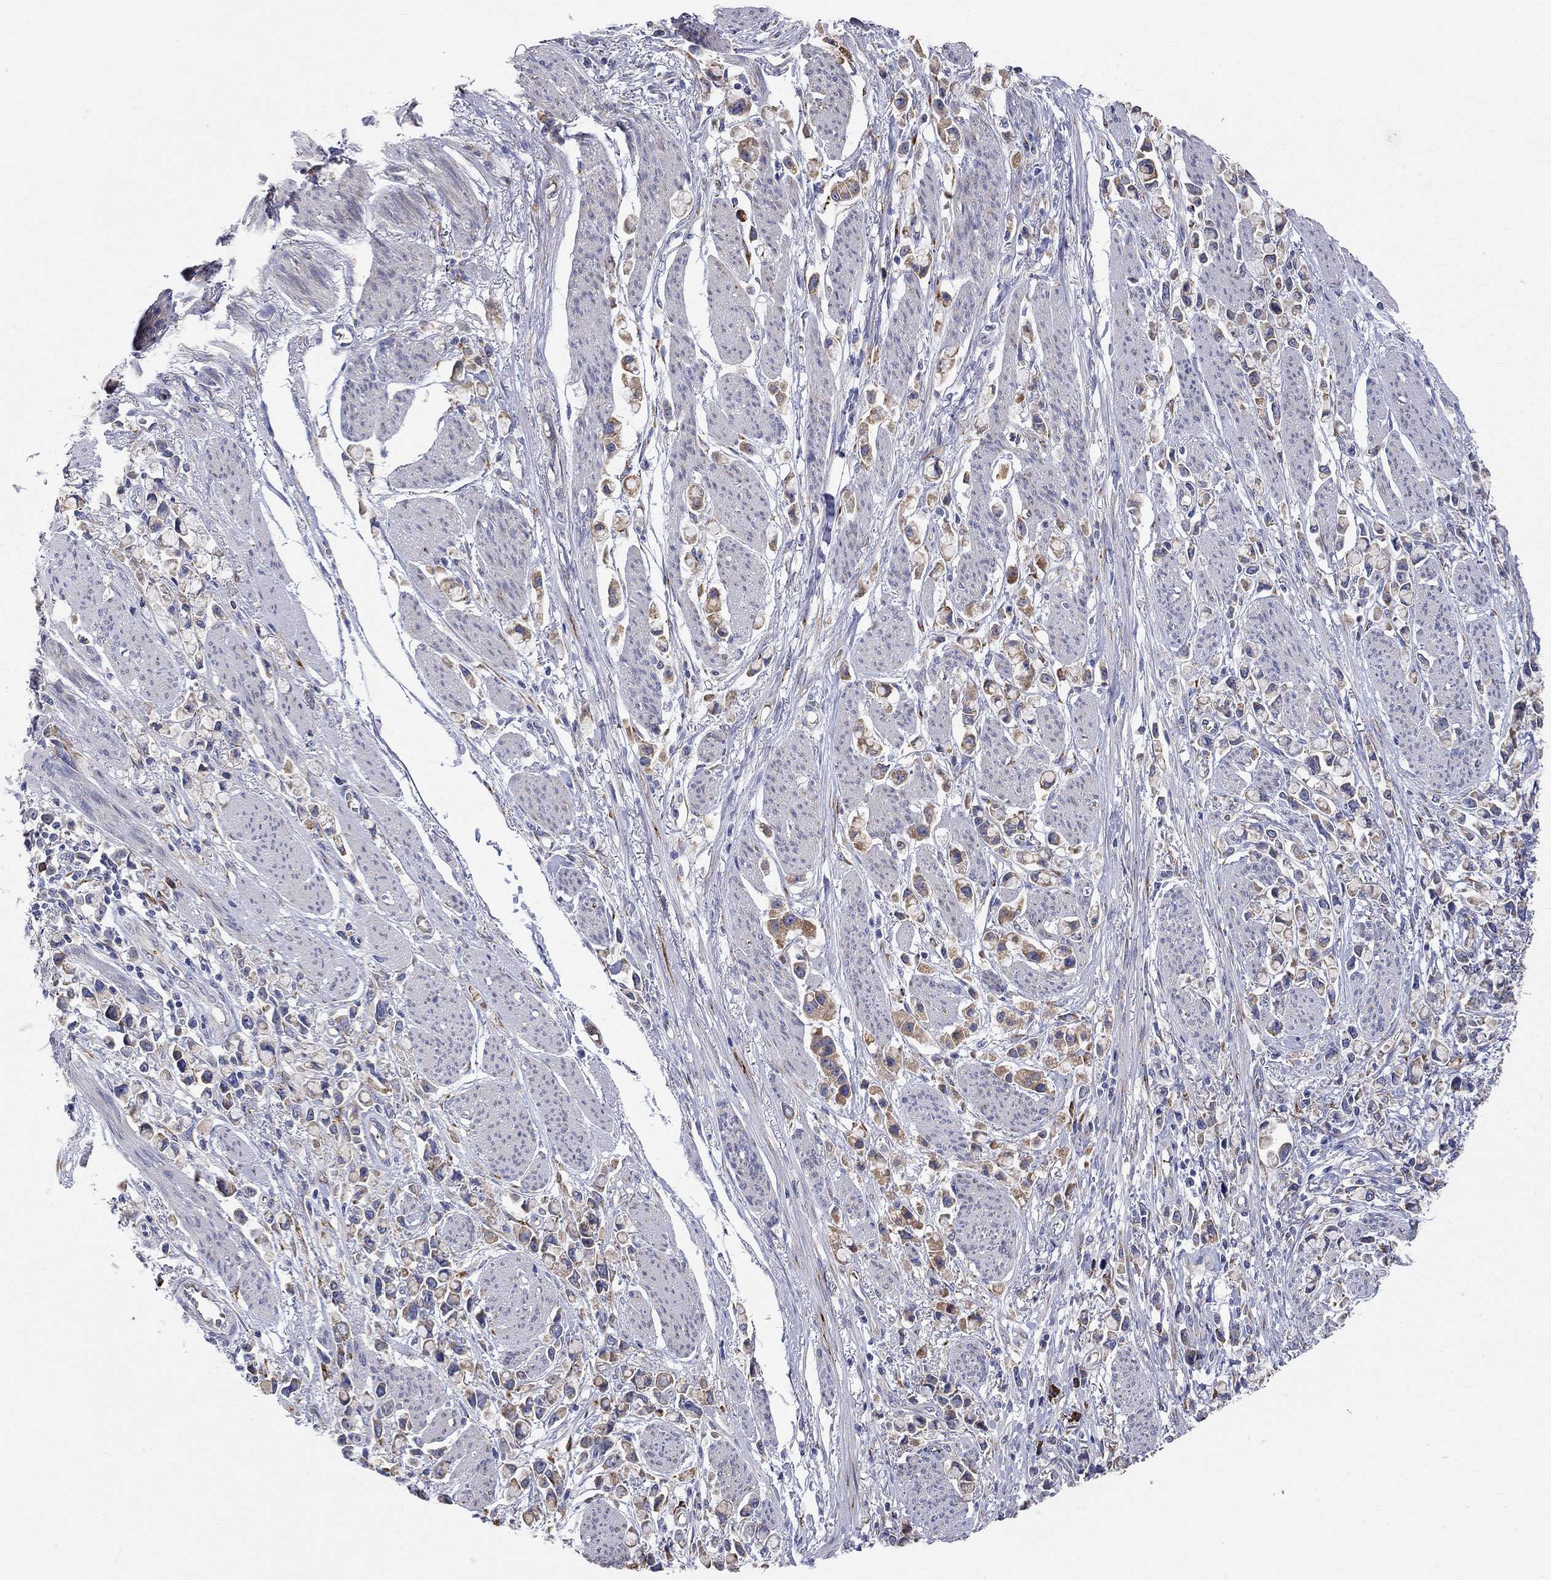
{"staining": {"intensity": "moderate", "quantity": ">75%", "location": "cytoplasmic/membranous"}, "tissue": "stomach cancer", "cell_type": "Tumor cells", "image_type": "cancer", "snomed": [{"axis": "morphology", "description": "Adenocarcinoma, NOS"}, {"axis": "topography", "description": "Stomach"}], "caption": "Immunohistochemistry (IHC) histopathology image of adenocarcinoma (stomach) stained for a protein (brown), which reveals medium levels of moderate cytoplasmic/membranous expression in approximately >75% of tumor cells.", "gene": "CASTOR1", "patient": {"sex": "female", "age": 81}}